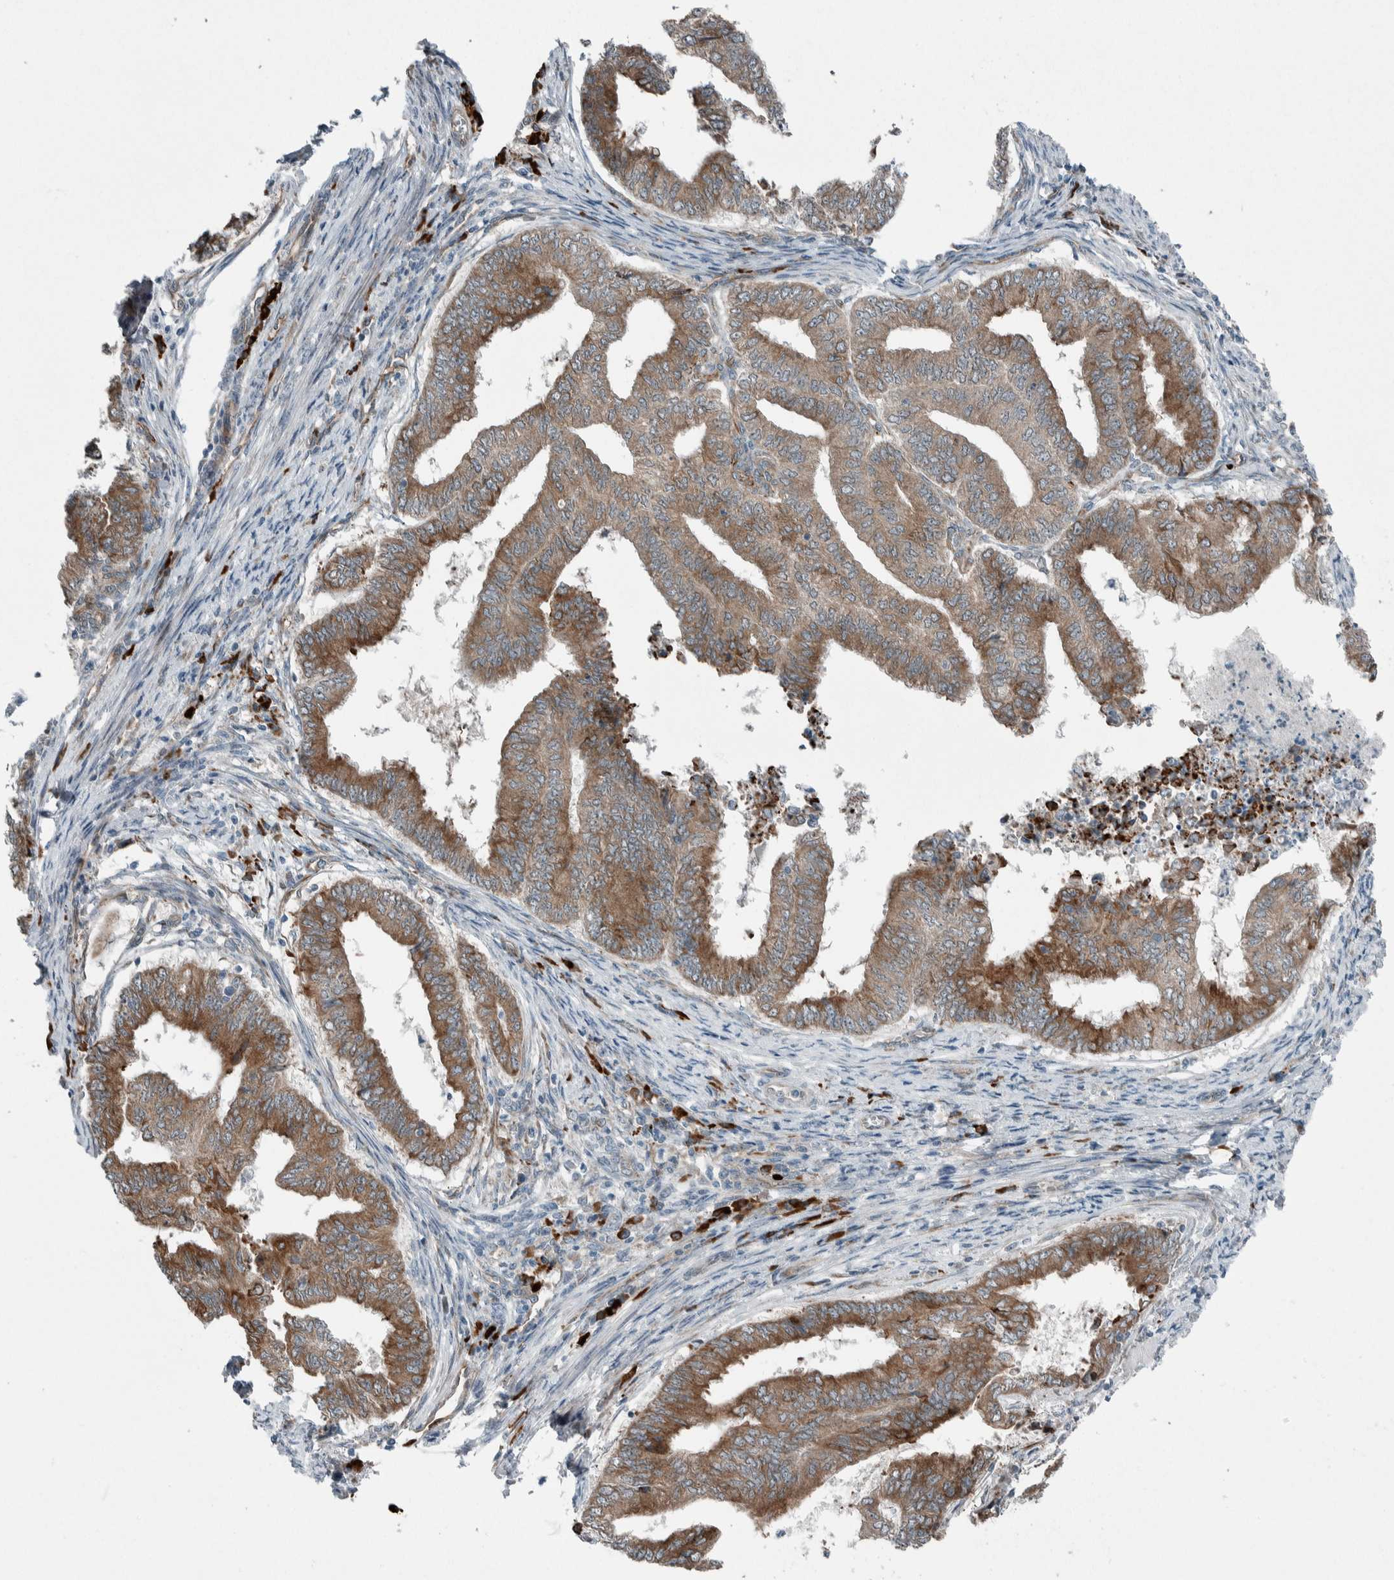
{"staining": {"intensity": "moderate", "quantity": ">75%", "location": "cytoplasmic/membranous"}, "tissue": "endometrial cancer", "cell_type": "Tumor cells", "image_type": "cancer", "snomed": [{"axis": "morphology", "description": "Polyp, NOS"}, {"axis": "morphology", "description": "Adenocarcinoma, NOS"}, {"axis": "morphology", "description": "Adenoma, NOS"}, {"axis": "topography", "description": "Endometrium"}], "caption": "A histopathology image of human endometrial cancer stained for a protein reveals moderate cytoplasmic/membranous brown staining in tumor cells.", "gene": "USP25", "patient": {"sex": "female", "age": 79}}